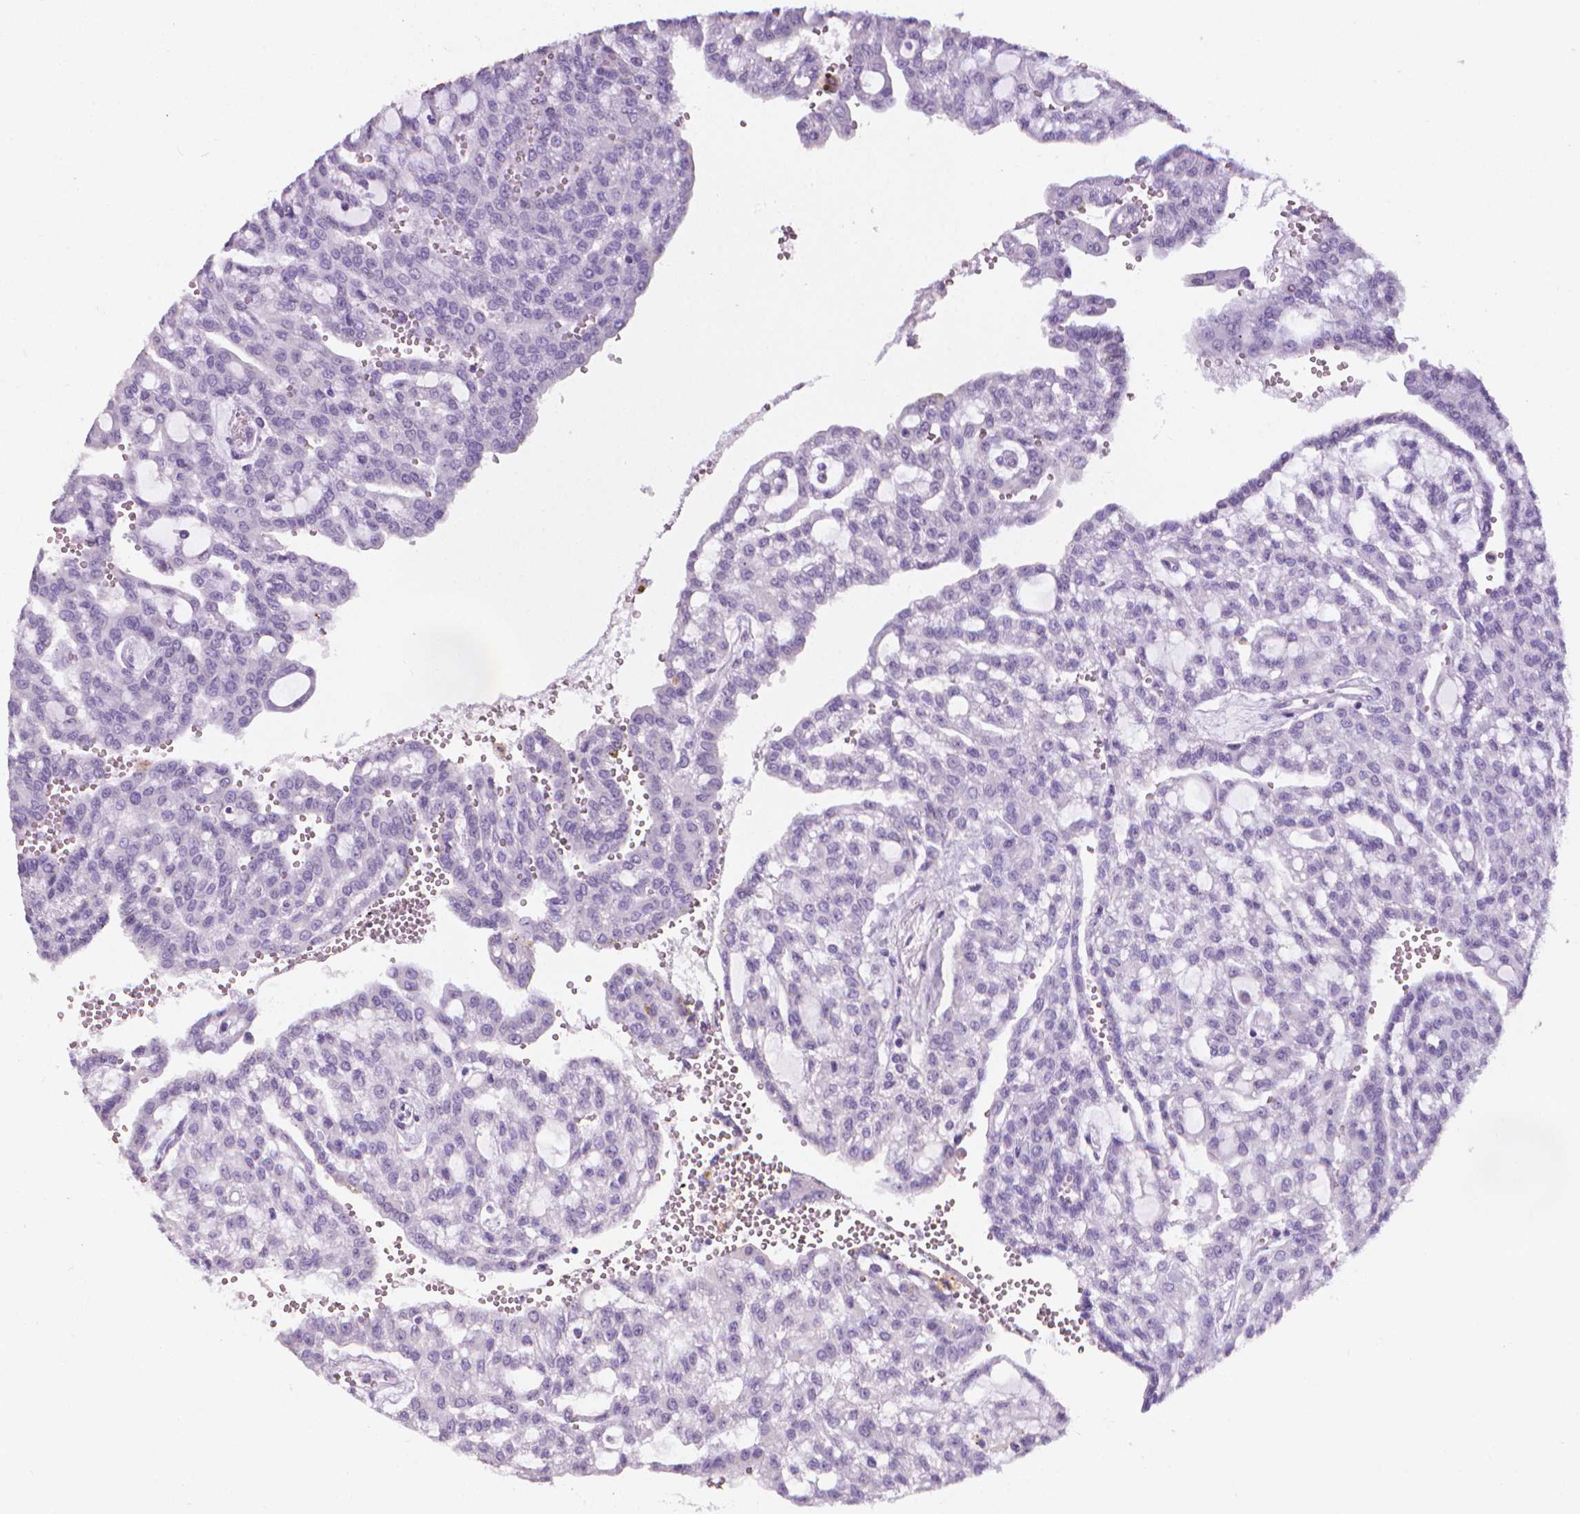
{"staining": {"intensity": "negative", "quantity": "none", "location": "none"}, "tissue": "renal cancer", "cell_type": "Tumor cells", "image_type": "cancer", "snomed": [{"axis": "morphology", "description": "Adenocarcinoma, NOS"}, {"axis": "topography", "description": "Kidney"}], "caption": "DAB (3,3'-diaminobenzidine) immunohistochemical staining of human renal cancer (adenocarcinoma) shows no significant staining in tumor cells.", "gene": "XPNPEP2", "patient": {"sex": "male", "age": 63}}